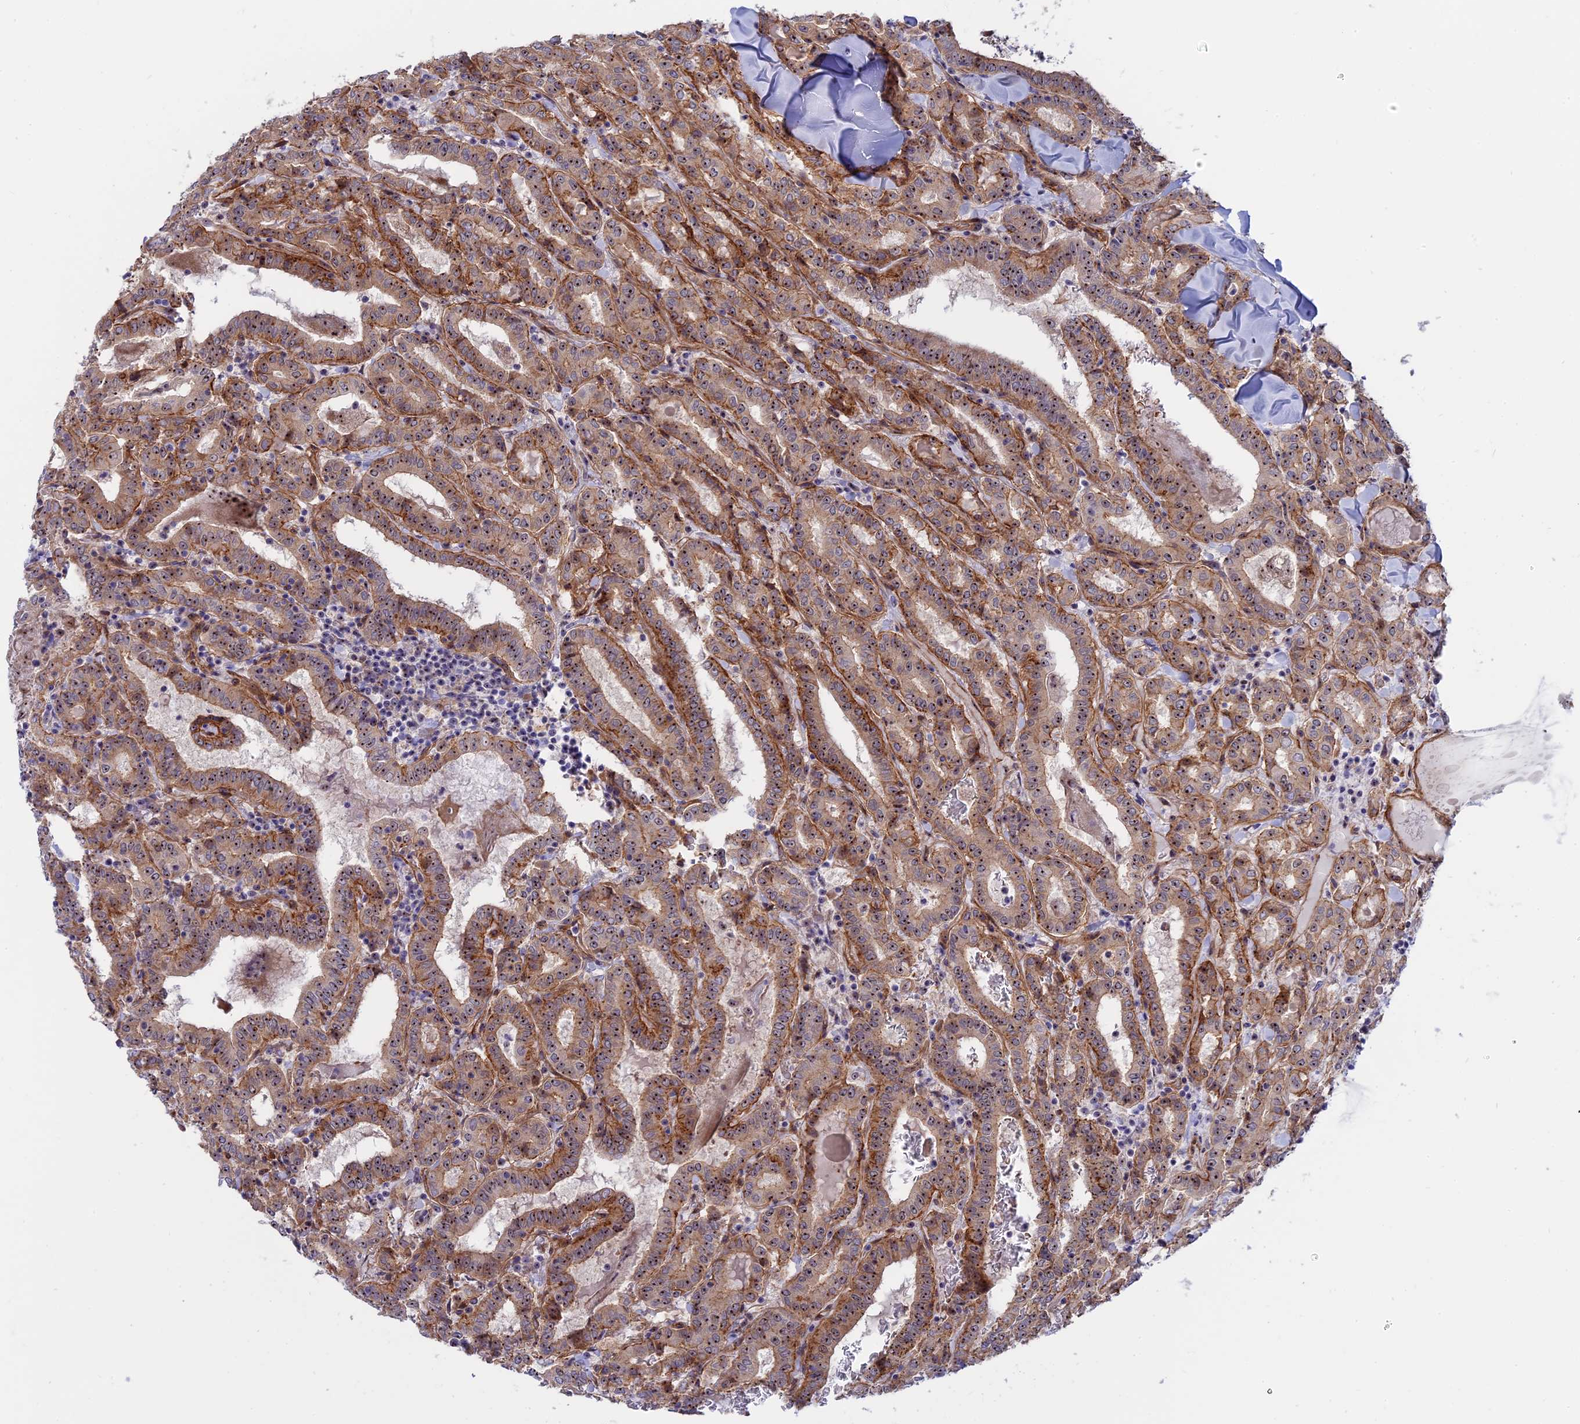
{"staining": {"intensity": "moderate", "quantity": ">75%", "location": "cytoplasmic/membranous,nuclear"}, "tissue": "thyroid cancer", "cell_type": "Tumor cells", "image_type": "cancer", "snomed": [{"axis": "morphology", "description": "Papillary adenocarcinoma, NOS"}, {"axis": "topography", "description": "Thyroid gland"}], "caption": "DAB (3,3'-diaminobenzidine) immunohistochemical staining of papillary adenocarcinoma (thyroid) demonstrates moderate cytoplasmic/membranous and nuclear protein positivity in approximately >75% of tumor cells.", "gene": "DBNDD1", "patient": {"sex": "female", "age": 72}}